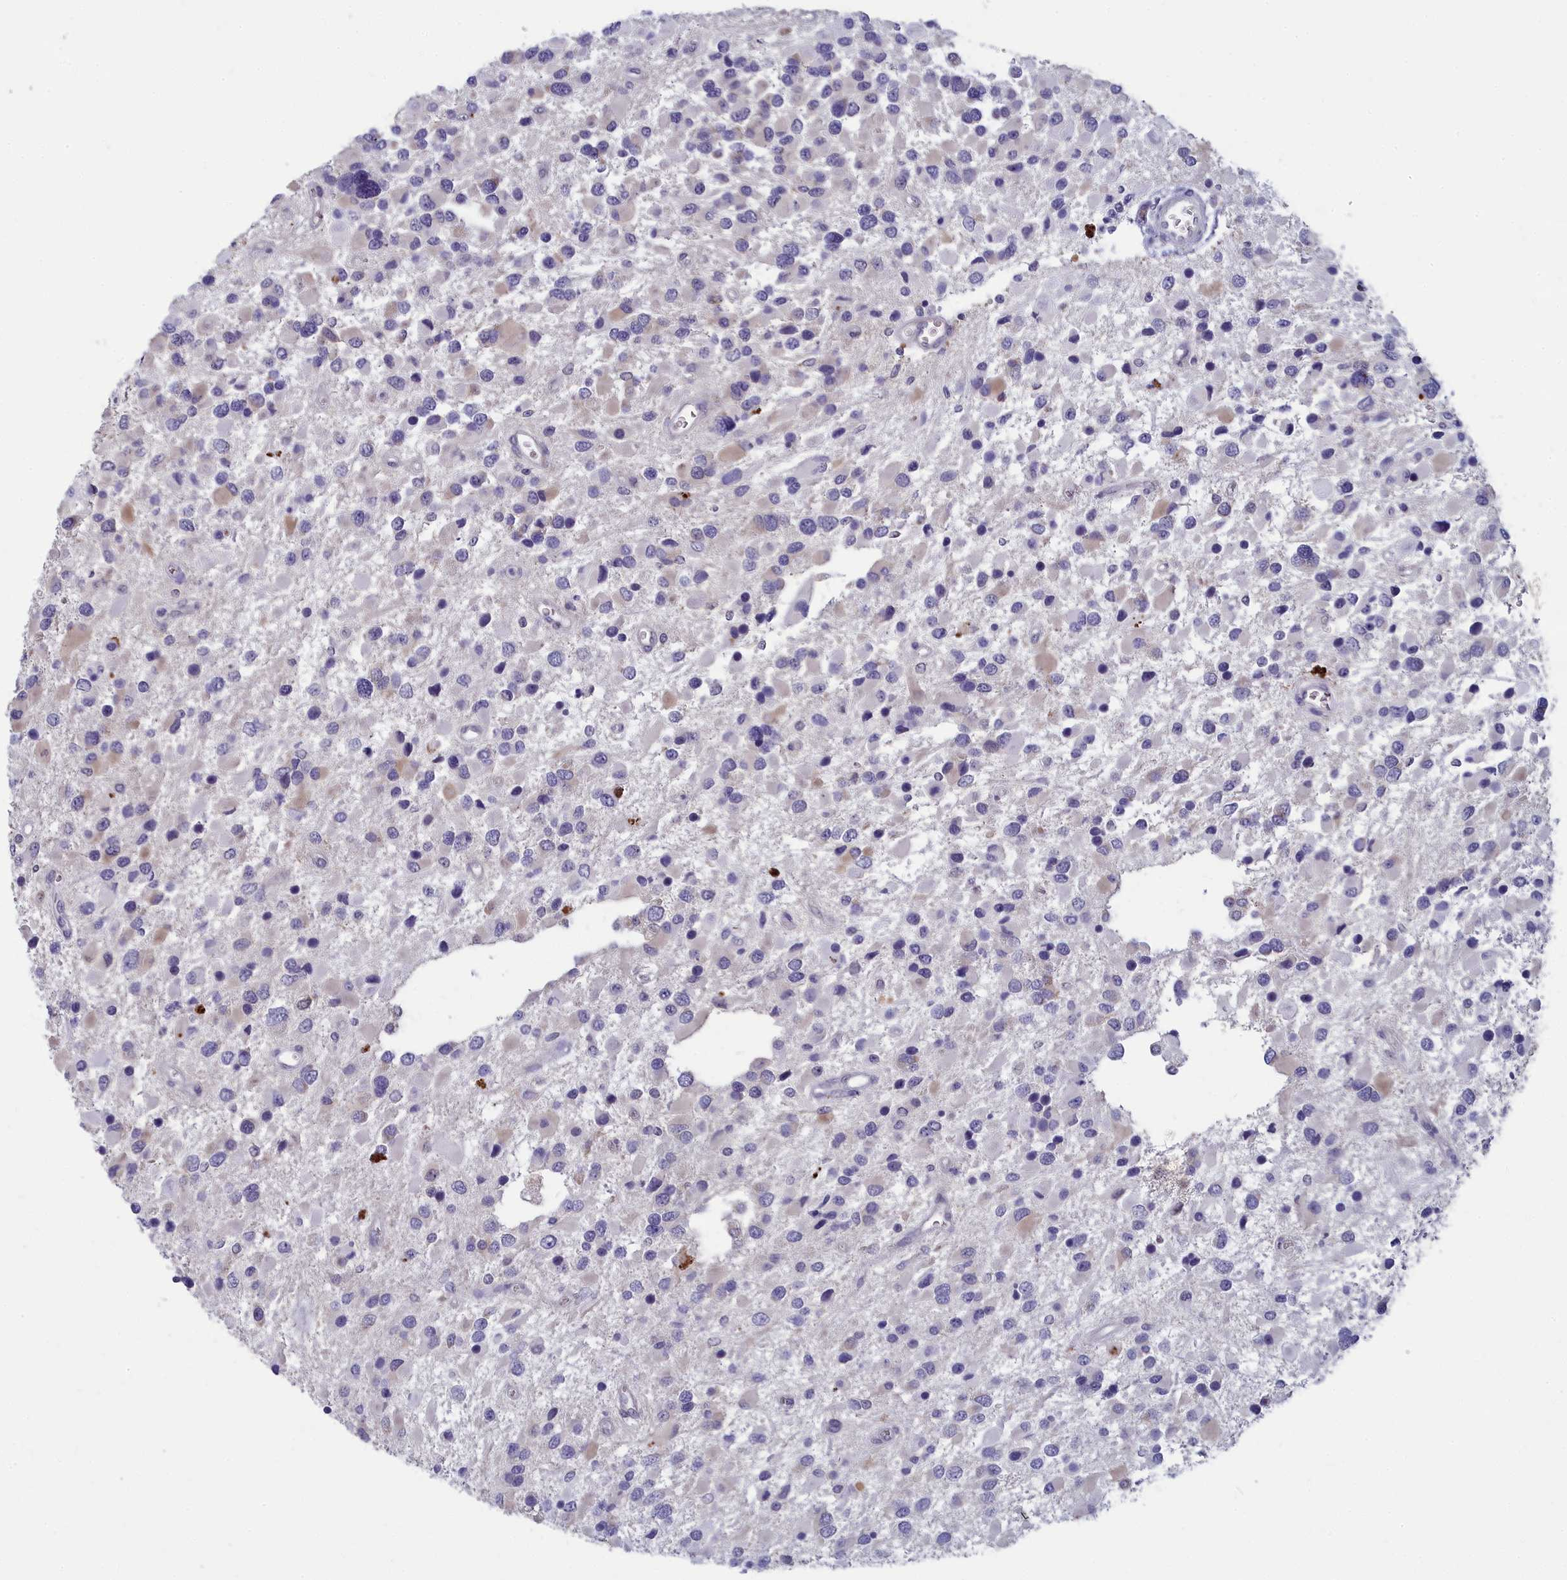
{"staining": {"intensity": "negative", "quantity": "none", "location": "none"}, "tissue": "glioma", "cell_type": "Tumor cells", "image_type": "cancer", "snomed": [{"axis": "morphology", "description": "Glioma, malignant, High grade"}, {"axis": "topography", "description": "Brain"}], "caption": "Malignant high-grade glioma was stained to show a protein in brown. There is no significant staining in tumor cells. (Stains: DAB (3,3'-diaminobenzidine) IHC with hematoxylin counter stain, Microscopy: brightfield microscopy at high magnification).", "gene": "MRI1", "patient": {"sex": "male", "age": 53}}